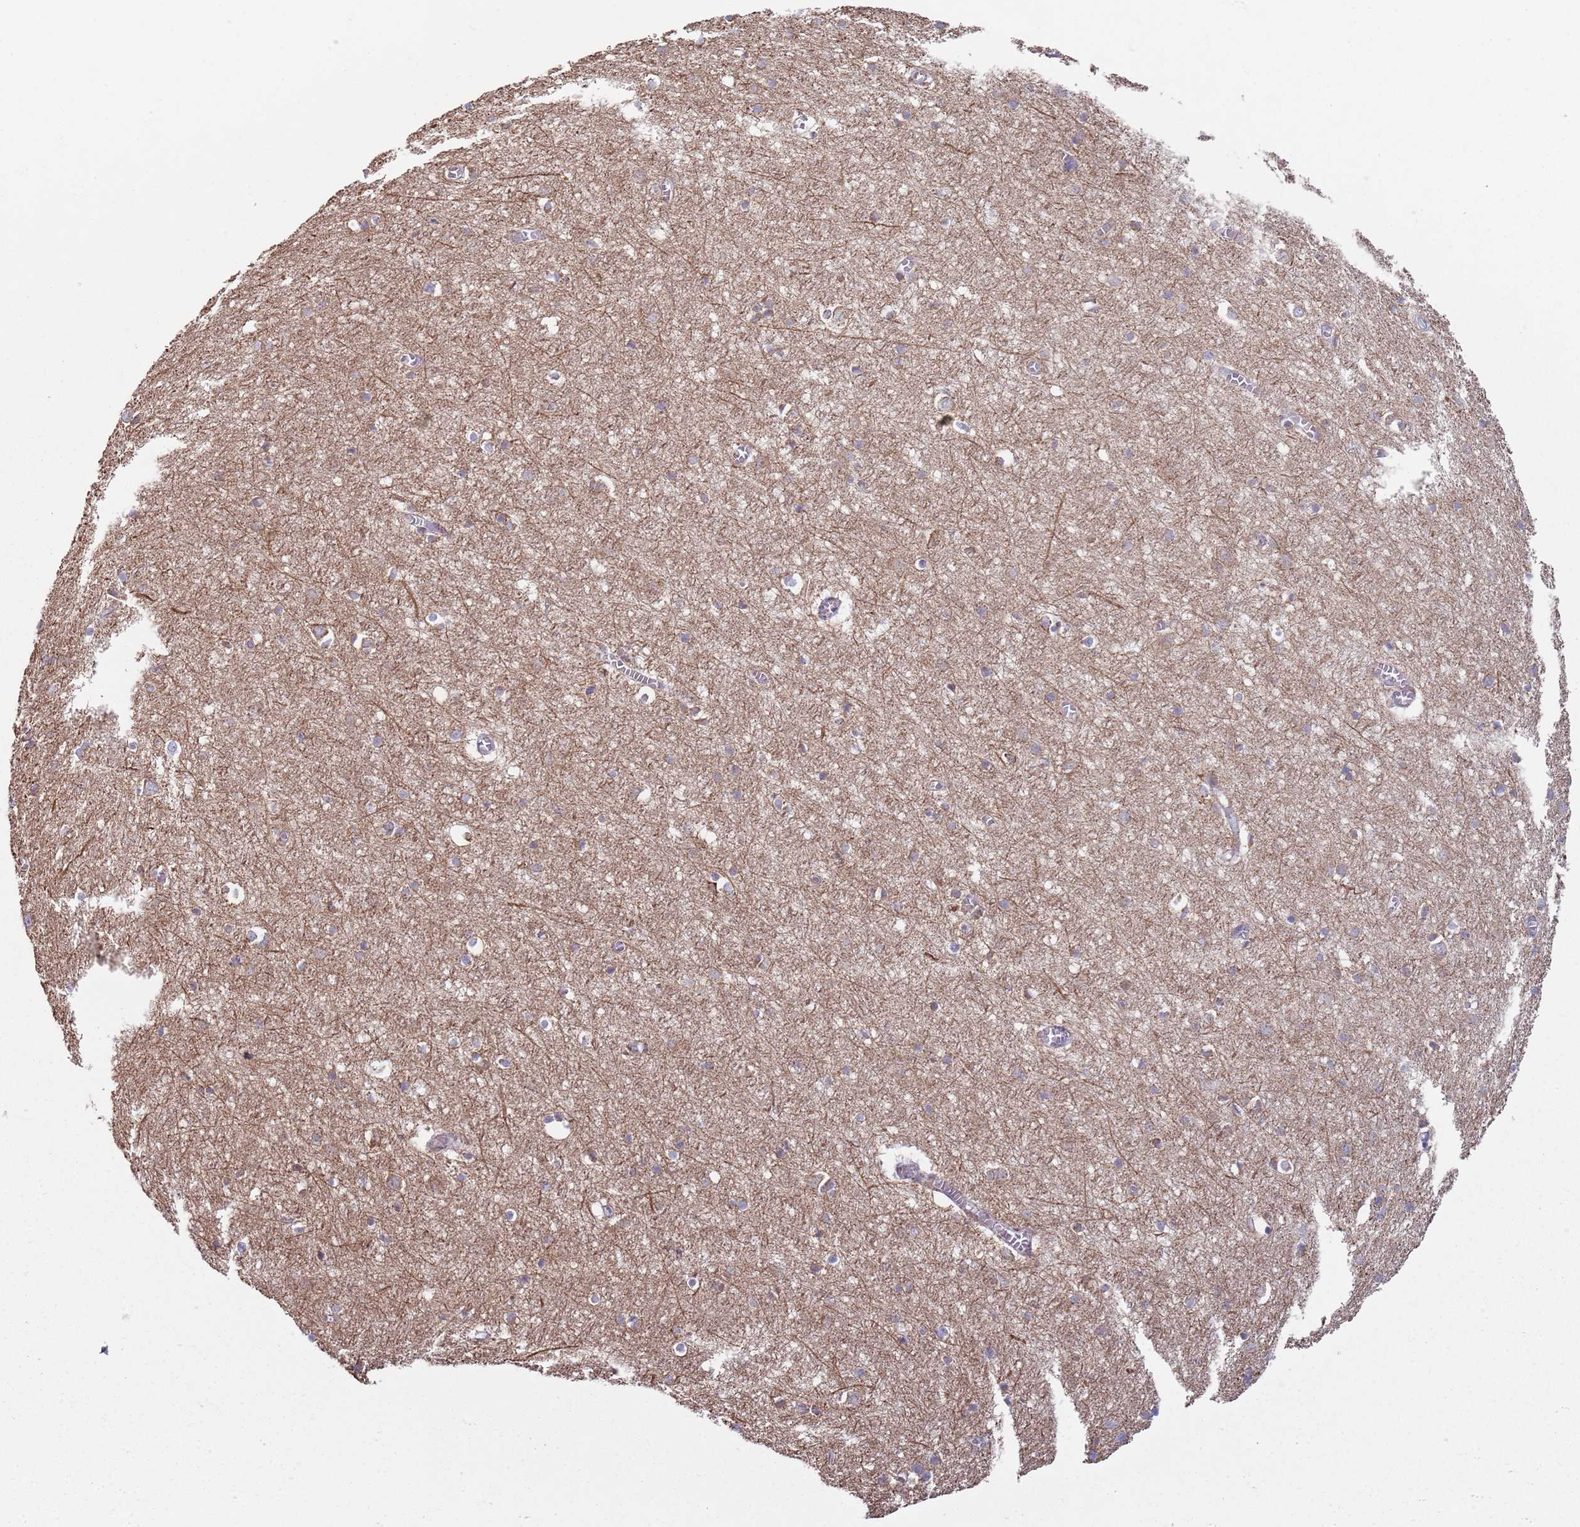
{"staining": {"intensity": "weak", "quantity": ">75%", "location": "cytoplasmic/membranous"}, "tissue": "cerebral cortex", "cell_type": "Endothelial cells", "image_type": "normal", "snomed": [{"axis": "morphology", "description": "Normal tissue, NOS"}, {"axis": "topography", "description": "Cerebral cortex"}], "caption": "DAB (3,3'-diaminobenzidine) immunohistochemical staining of benign human cerebral cortex shows weak cytoplasmic/membranous protein staining in approximately >75% of endothelial cells. (DAB (3,3'-diaminobenzidine) = brown stain, brightfield microscopy at high magnification).", "gene": "GAS8", "patient": {"sex": "female", "age": 64}}